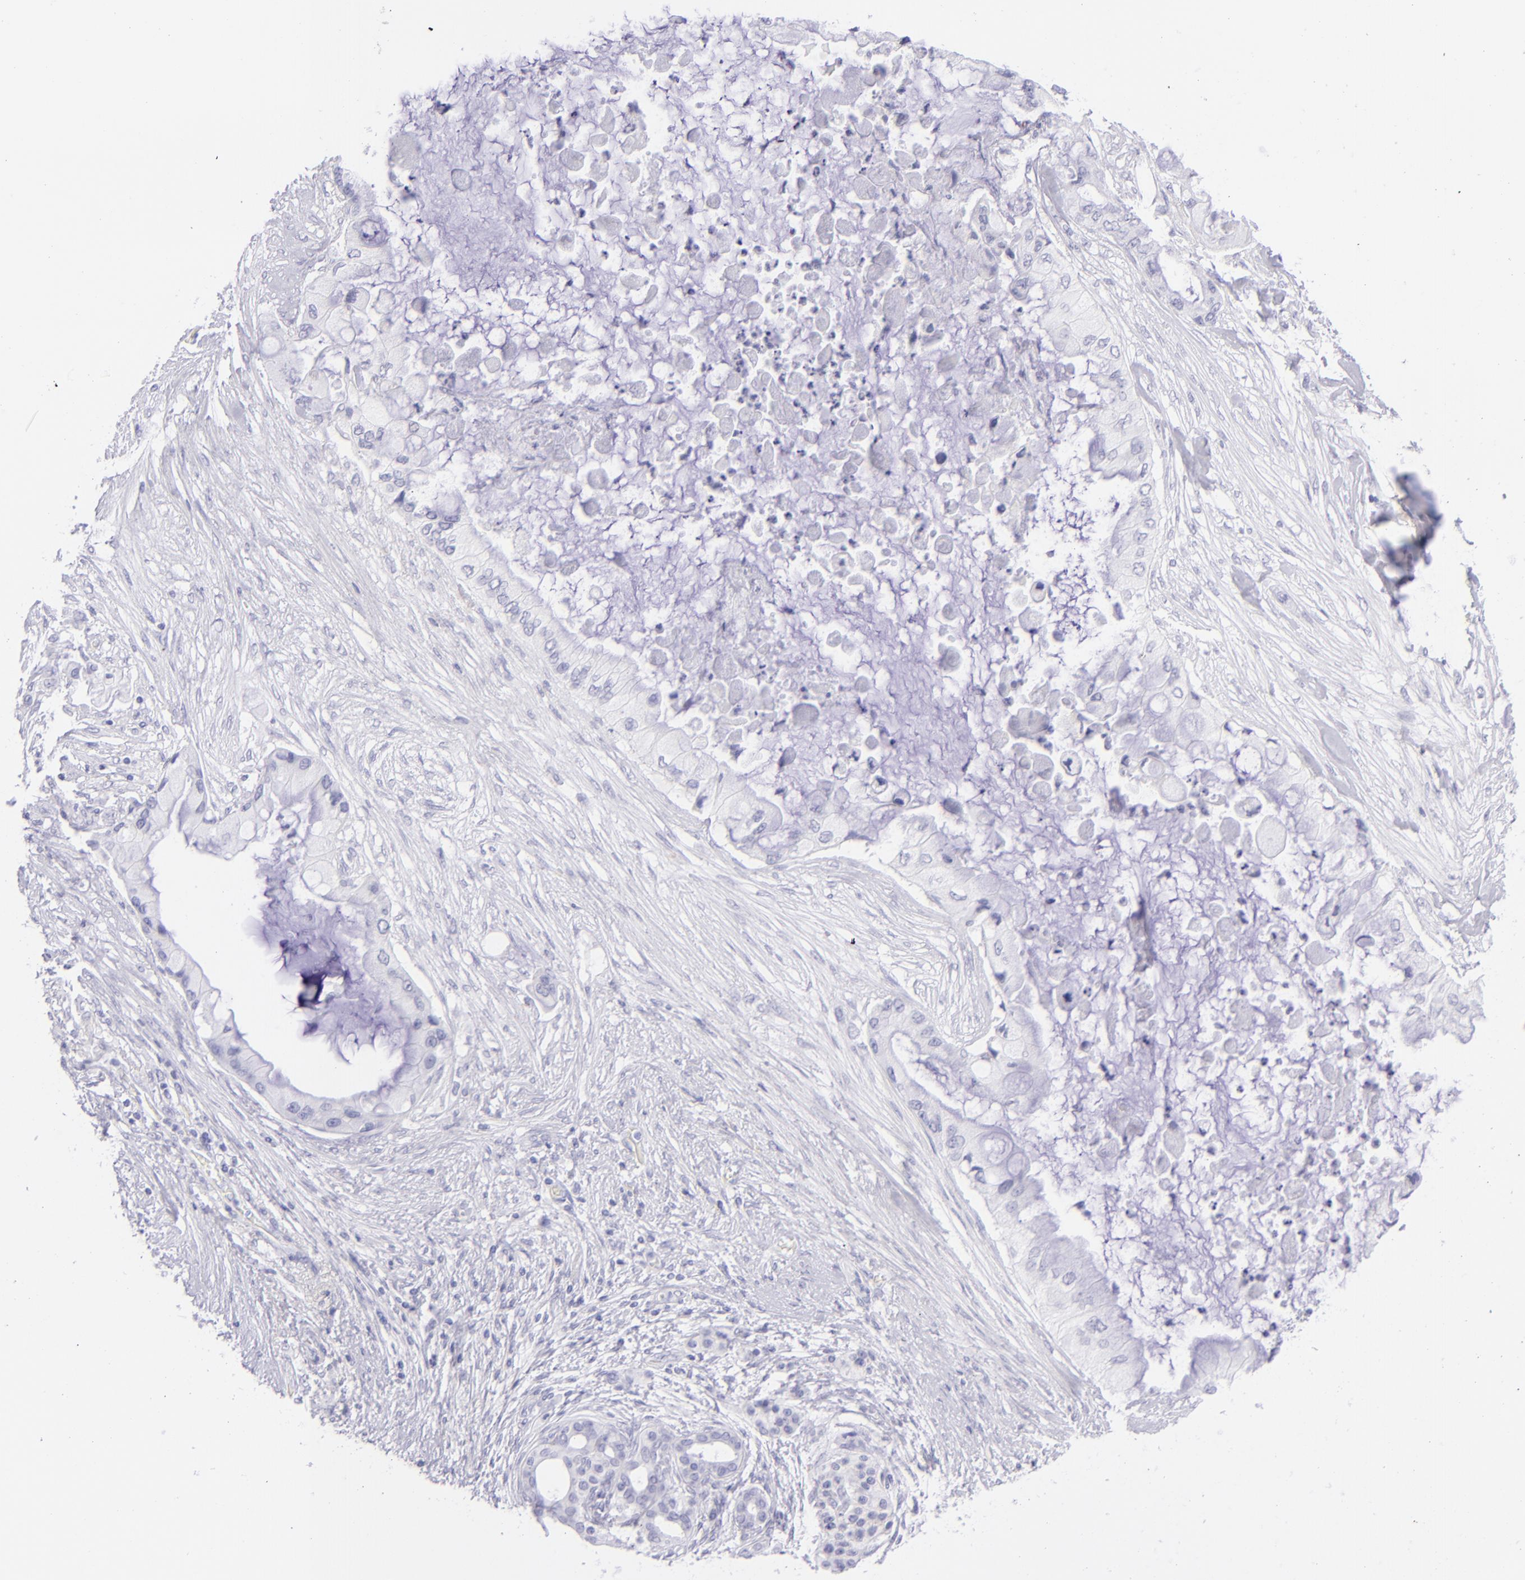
{"staining": {"intensity": "negative", "quantity": "none", "location": "none"}, "tissue": "pancreatic cancer", "cell_type": "Tumor cells", "image_type": "cancer", "snomed": [{"axis": "morphology", "description": "Adenocarcinoma, NOS"}, {"axis": "topography", "description": "Pancreas"}], "caption": "Pancreatic cancer stained for a protein using immunohistochemistry (IHC) displays no expression tumor cells.", "gene": "CD72", "patient": {"sex": "female", "age": 59}}